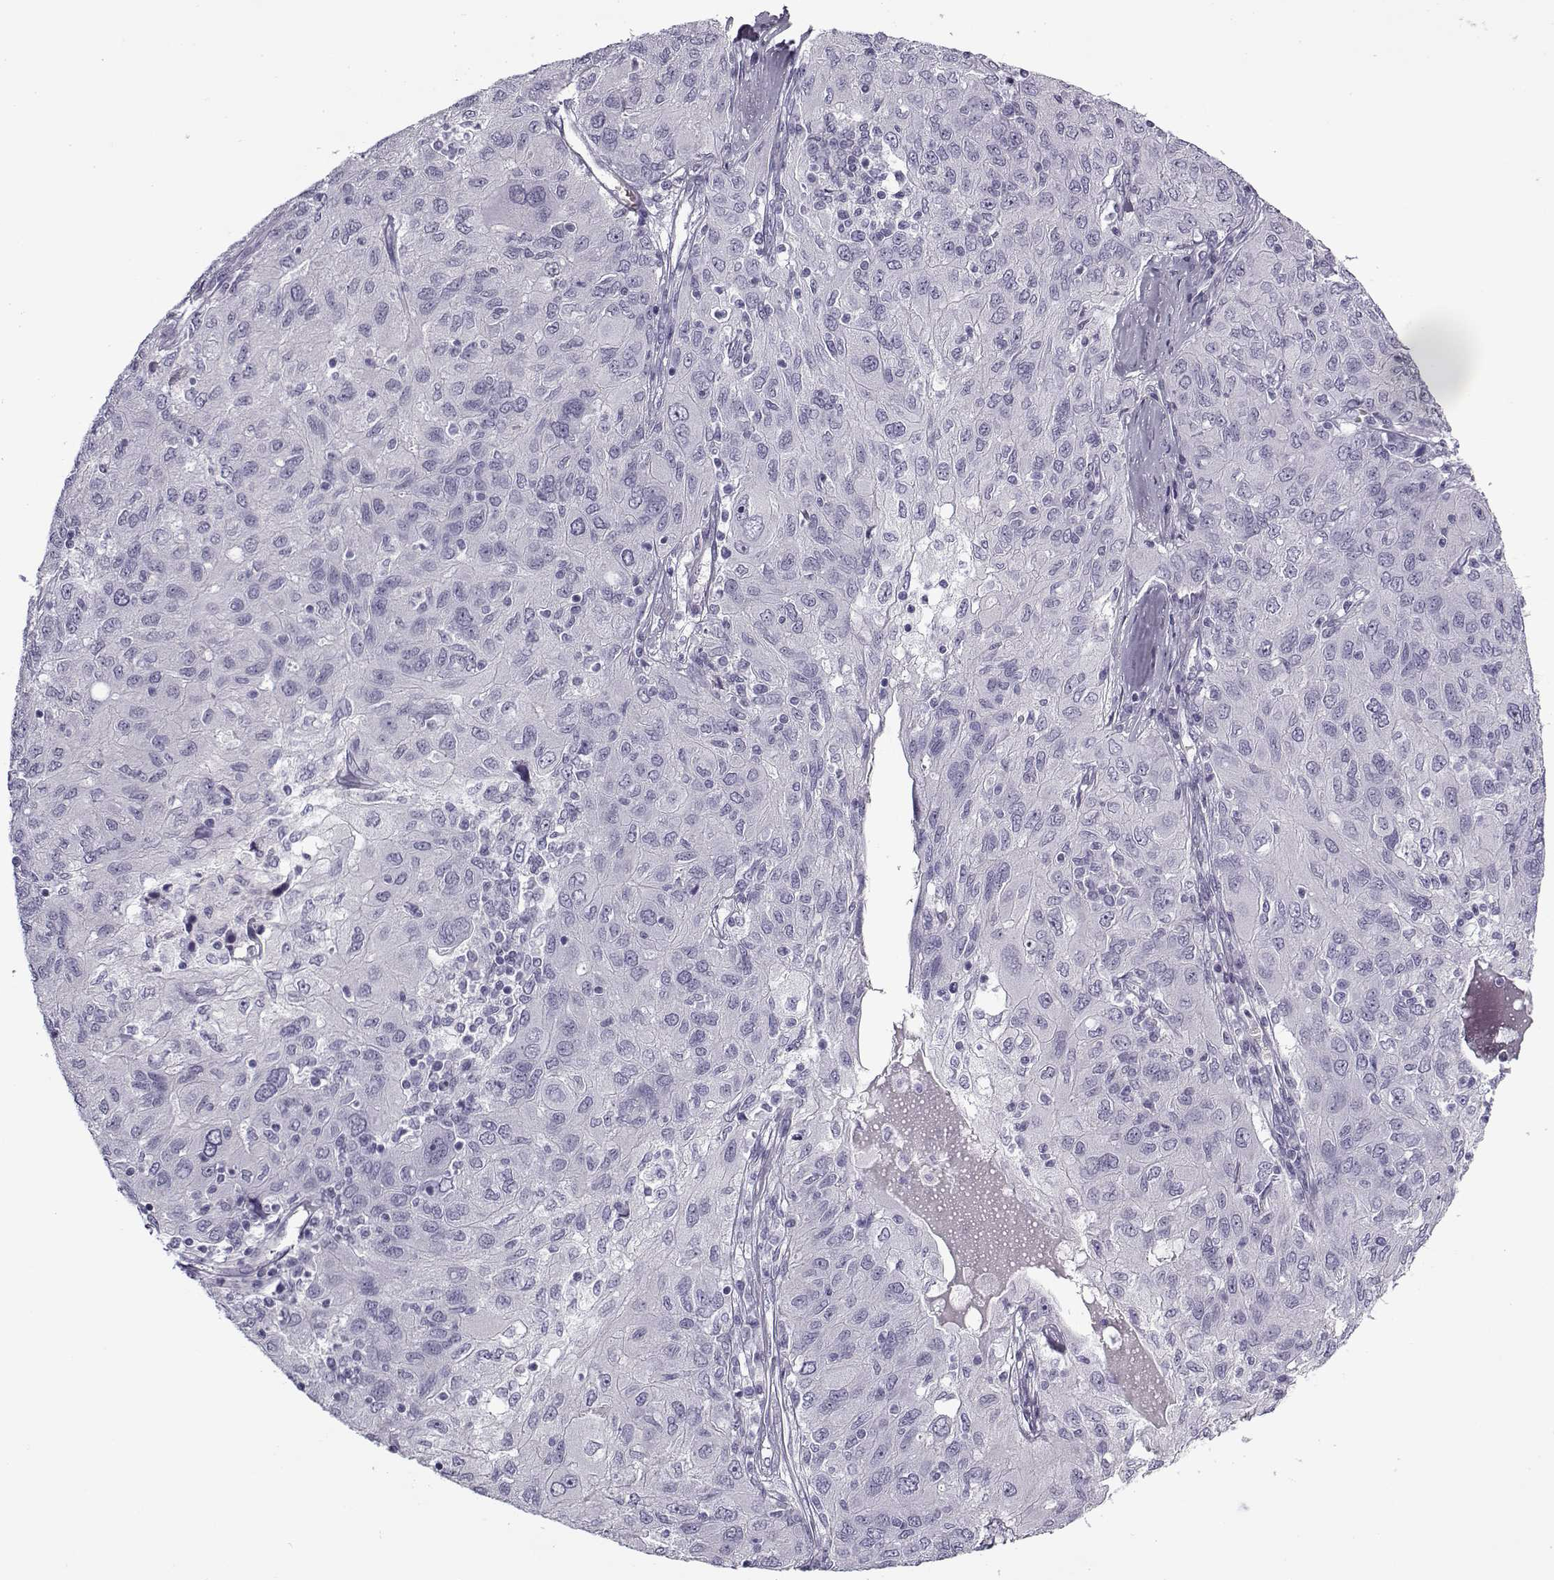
{"staining": {"intensity": "negative", "quantity": "none", "location": "none"}, "tissue": "ovarian cancer", "cell_type": "Tumor cells", "image_type": "cancer", "snomed": [{"axis": "morphology", "description": "Carcinoma, endometroid"}, {"axis": "topography", "description": "Ovary"}], "caption": "Ovarian cancer was stained to show a protein in brown. There is no significant positivity in tumor cells.", "gene": "SNCA", "patient": {"sex": "female", "age": 50}}